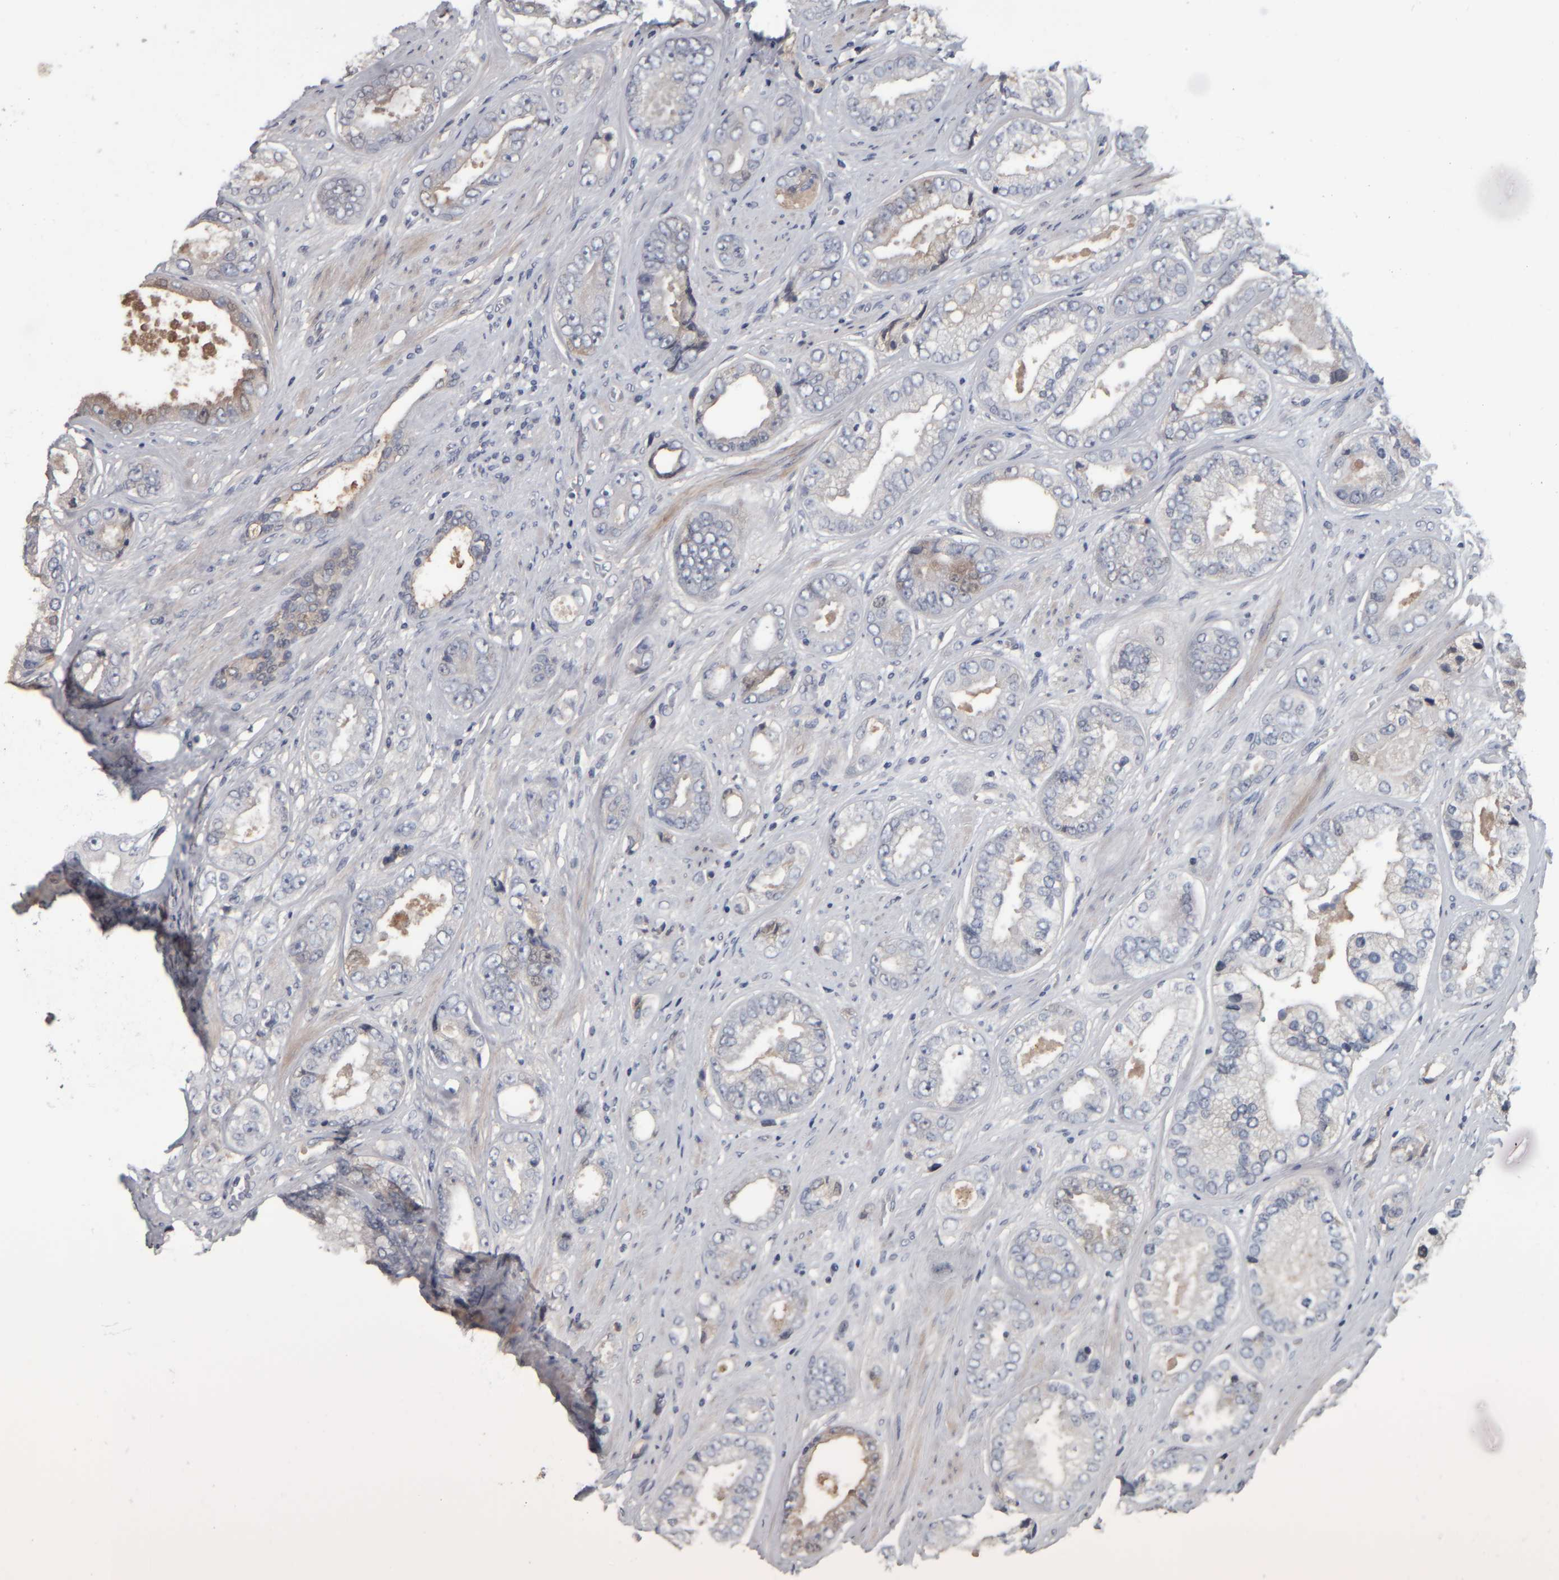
{"staining": {"intensity": "negative", "quantity": "none", "location": "none"}, "tissue": "prostate cancer", "cell_type": "Tumor cells", "image_type": "cancer", "snomed": [{"axis": "morphology", "description": "Adenocarcinoma, High grade"}, {"axis": "topography", "description": "Prostate"}], "caption": "Prostate cancer stained for a protein using immunohistochemistry reveals no expression tumor cells.", "gene": "CAVIN4", "patient": {"sex": "male", "age": 61}}